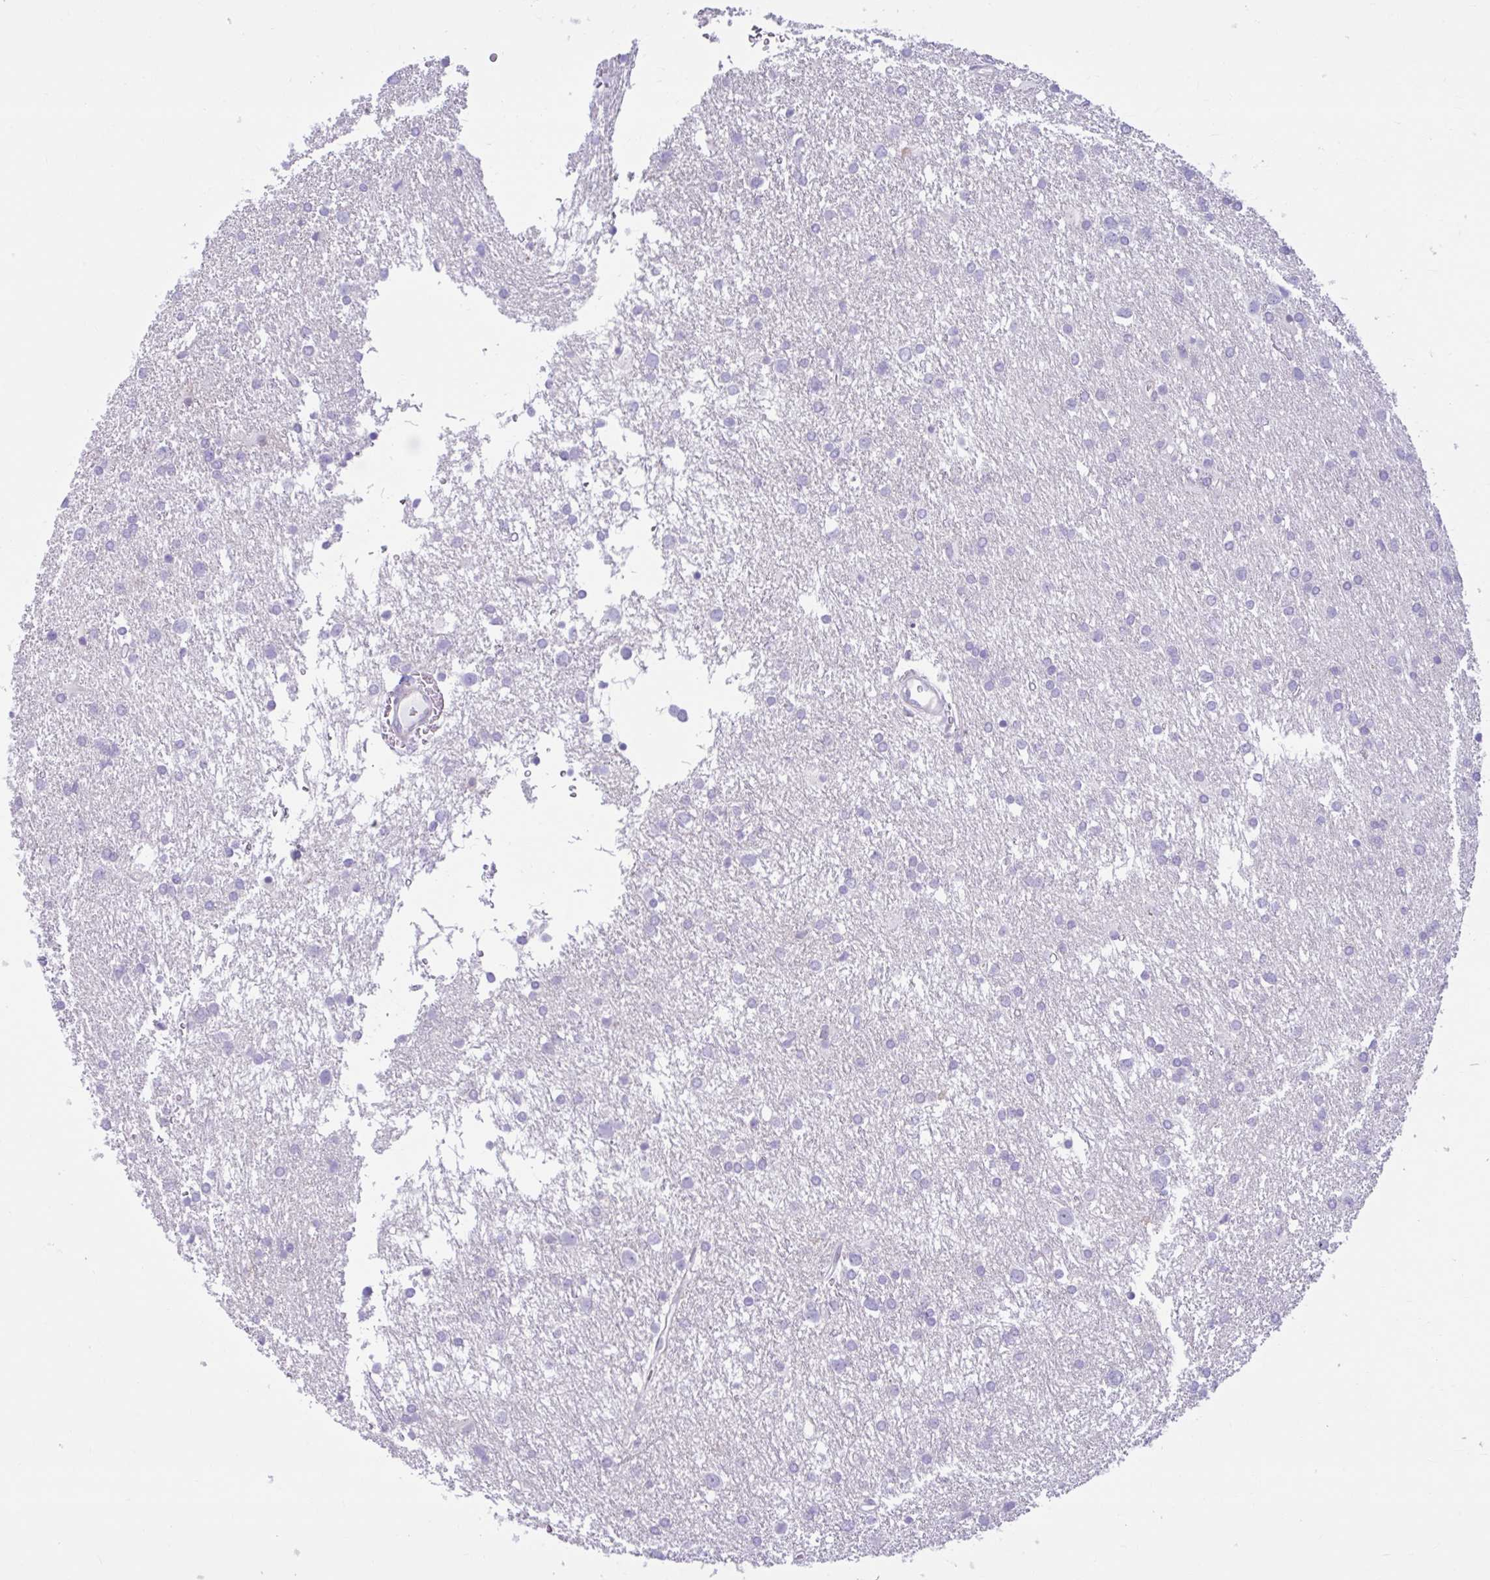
{"staining": {"intensity": "negative", "quantity": "none", "location": "none"}, "tissue": "glioma", "cell_type": "Tumor cells", "image_type": "cancer", "snomed": [{"axis": "morphology", "description": "Glioma, malignant, Low grade"}, {"axis": "topography", "description": "Brain"}], "caption": "DAB (3,3'-diaminobenzidine) immunohistochemical staining of human malignant glioma (low-grade) demonstrates no significant positivity in tumor cells.", "gene": "FAM153A", "patient": {"sex": "female", "age": 32}}